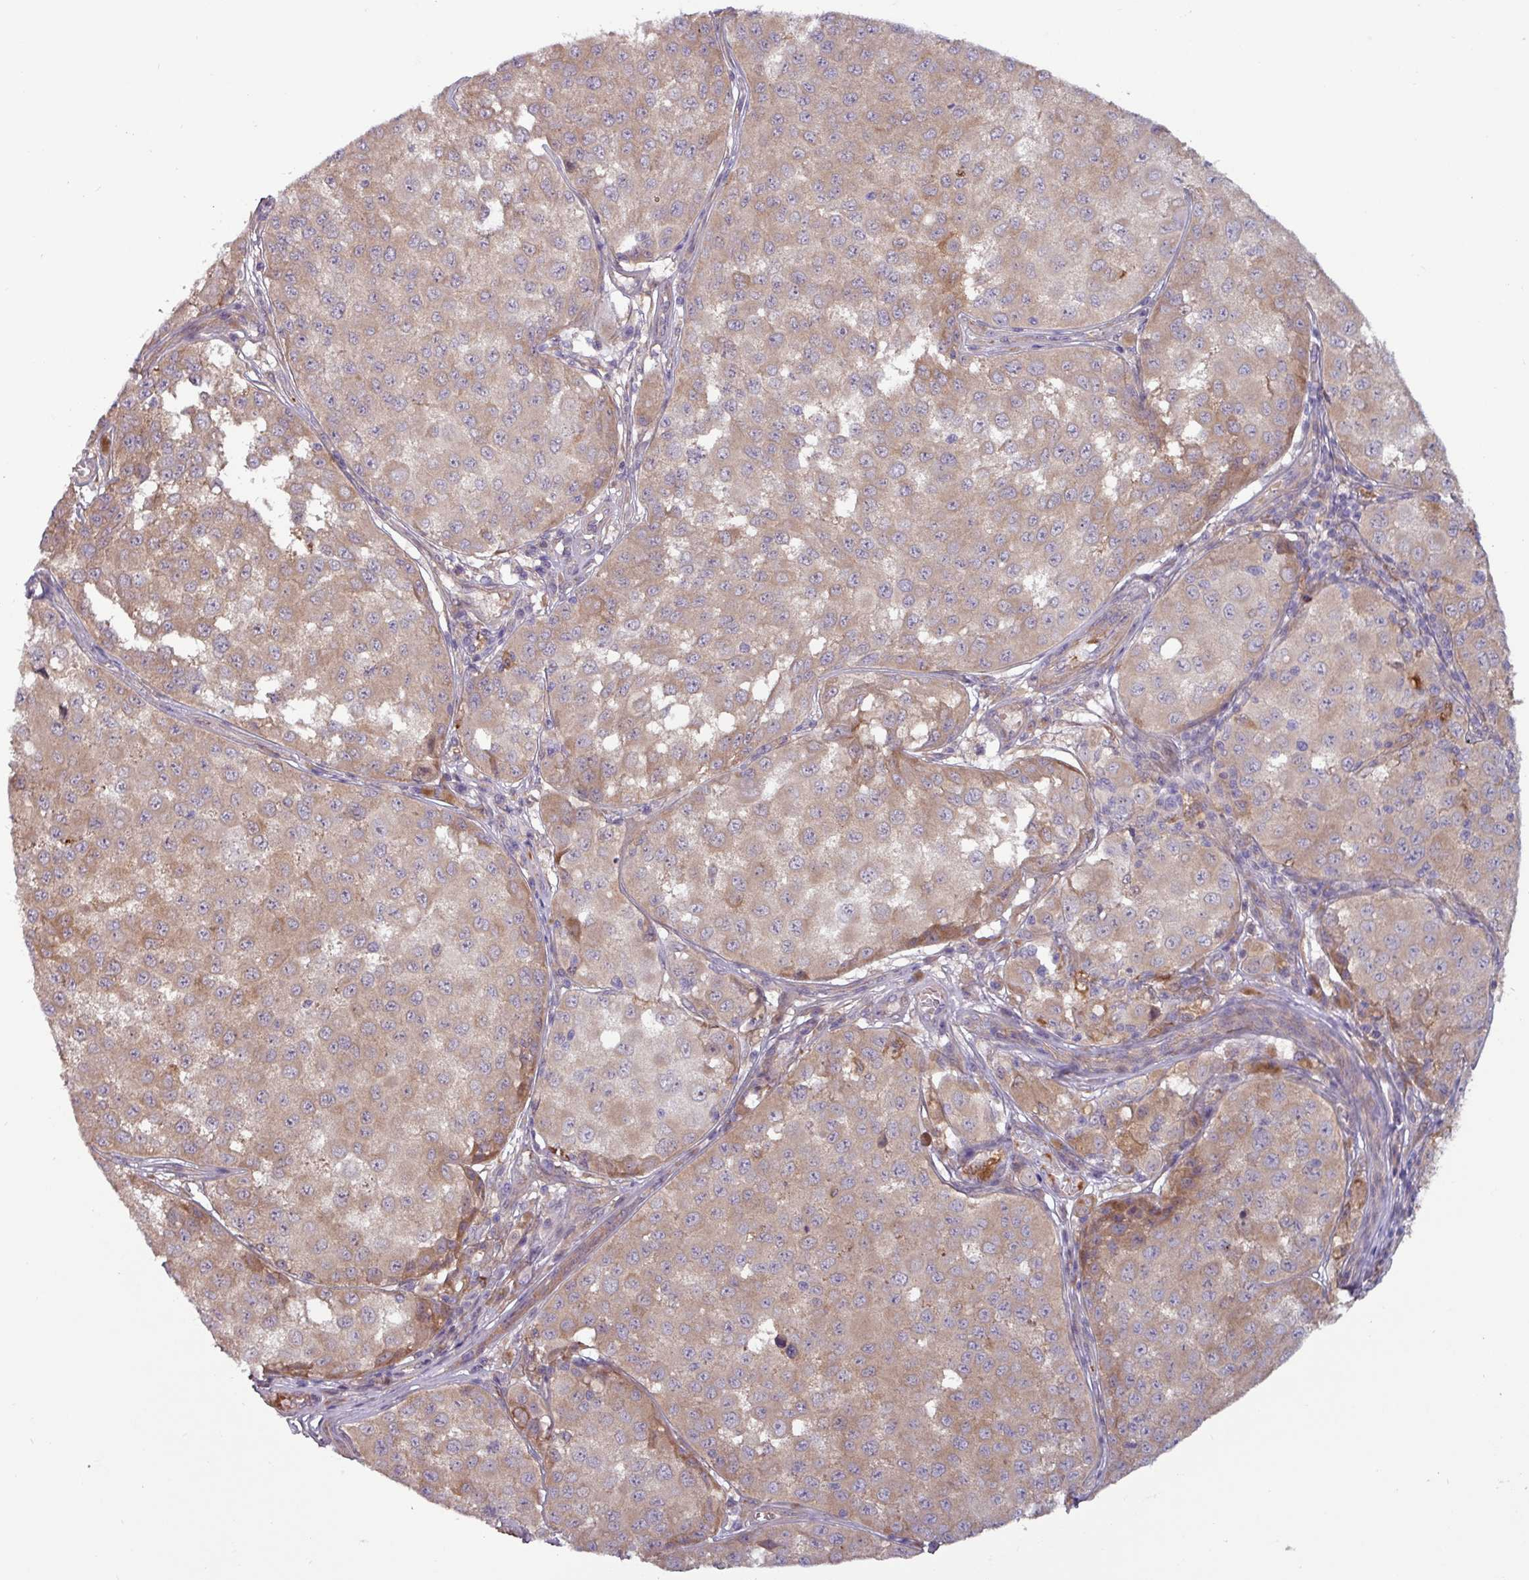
{"staining": {"intensity": "moderate", "quantity": ">75%", "location": "cytoplasmic/membranous"}, "tissue": "melanoma", "cell_type": "Tumor cells", "image_type": "cancer", "snomed": [{"axis": "morphology", "description": "Malignant melanoma, NOS"}, {"axis": "topography", "description": "Skin"}], "caption": "An IHC micrograph of neoplastic tissue is shown. Protein staining in brown labels moderate cytoplasmic/membranous positivity in melanoma within tumor cells.", "gene": "PCED1A", "patient": {"sex": "male", "age": 64}}